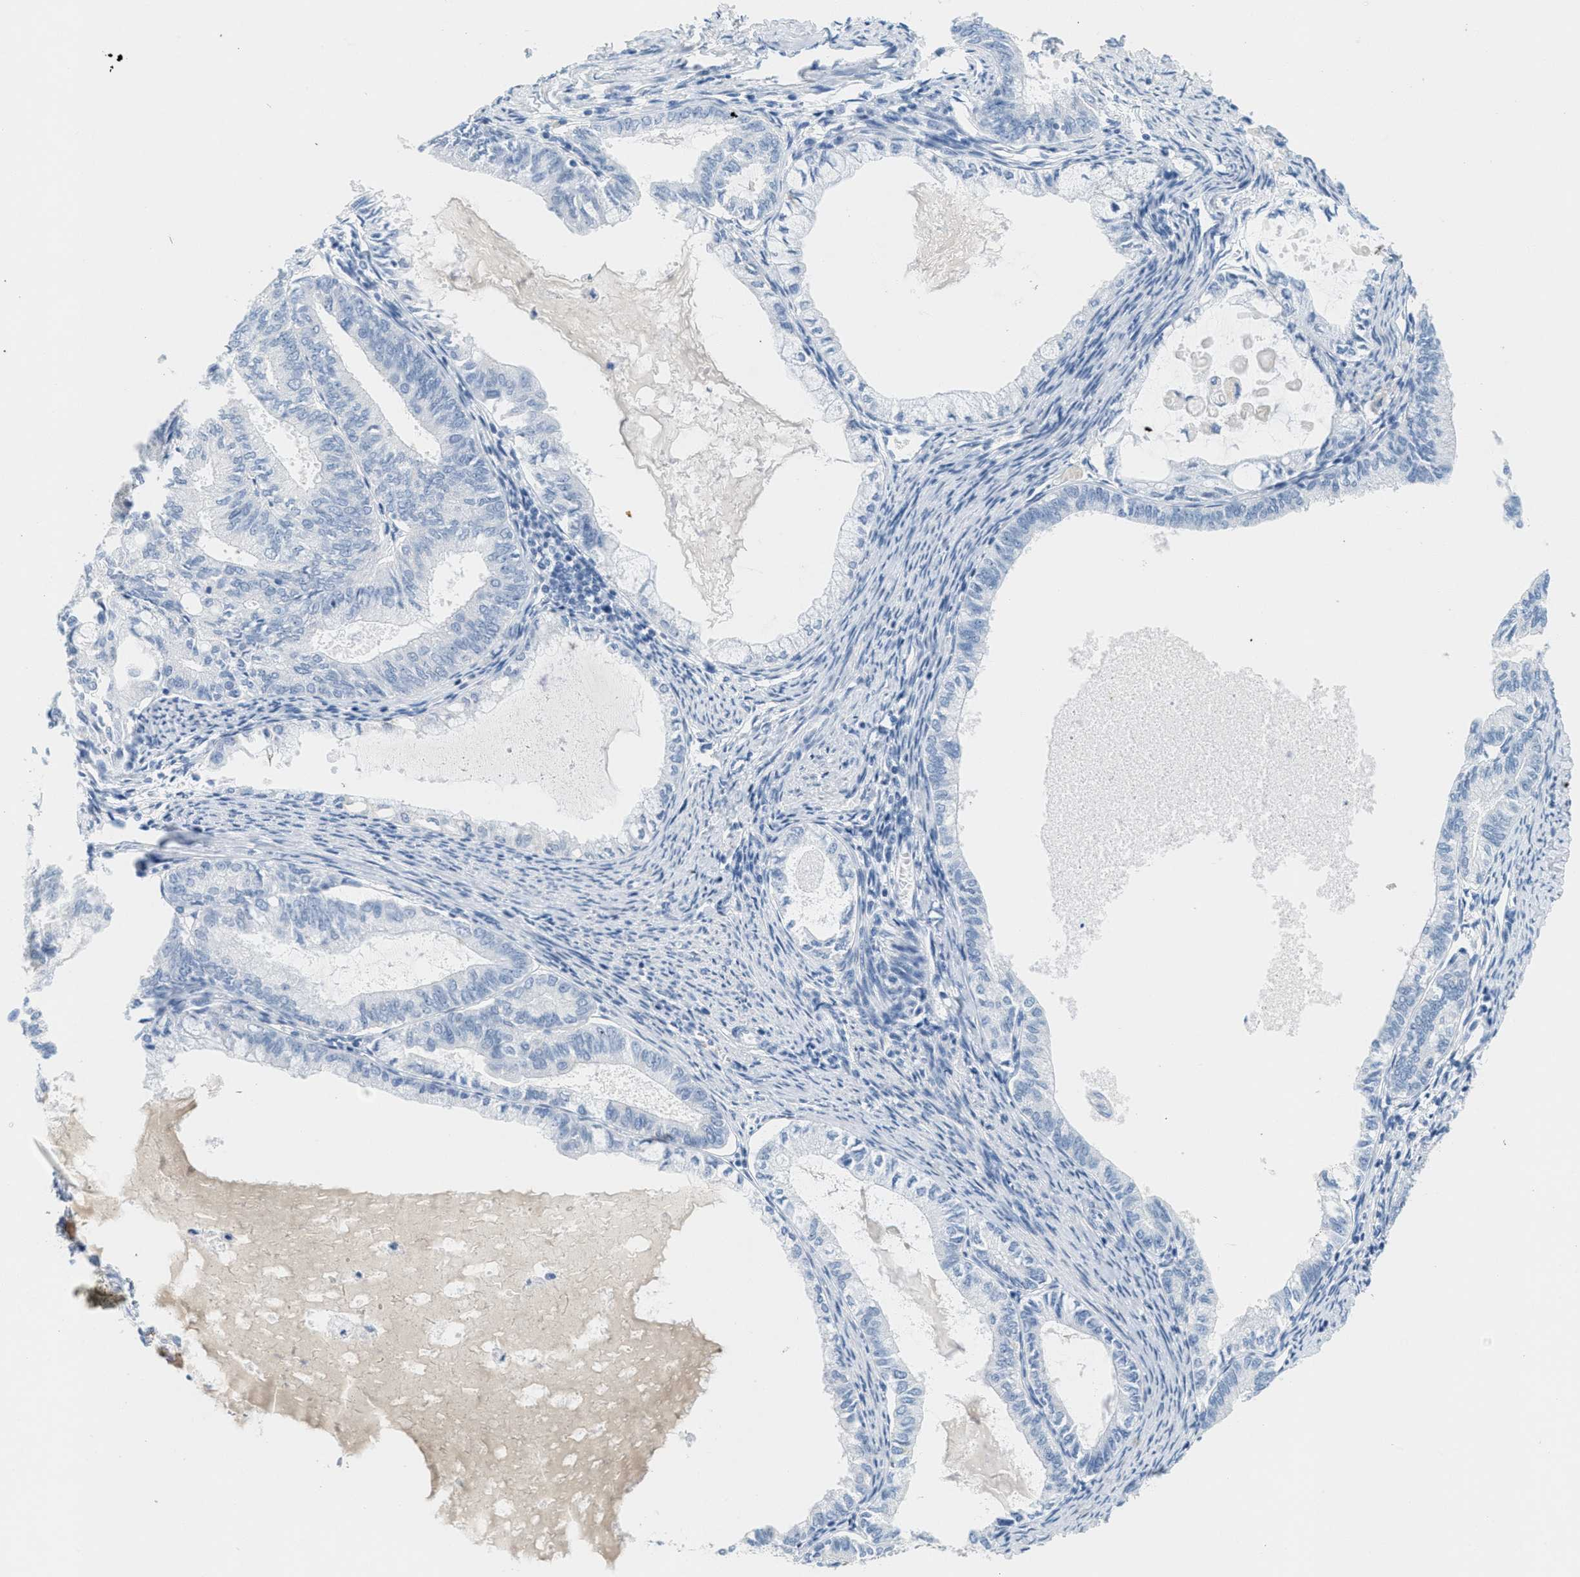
{"staining": {"intensity": "negative", "quantity": "none", "location": "none"}, "tissue": "endometrial cancer", "cell_type": "Tumor cells", "image_type": "cancer", "snomed": [{"axis": "morphology", "description": "Adenocarcinoma, NOS"}, {"axis": "topography", "description": "Endometrium"}], "caption": "This is a photomicrograph of immunohistochemistry (IHC) staining of endometrial cancer (adenocarcinoma), which shows no staining in tumor cells.", "gene": "GPM6A", "patient": {"sex": "female", "age": 86}}